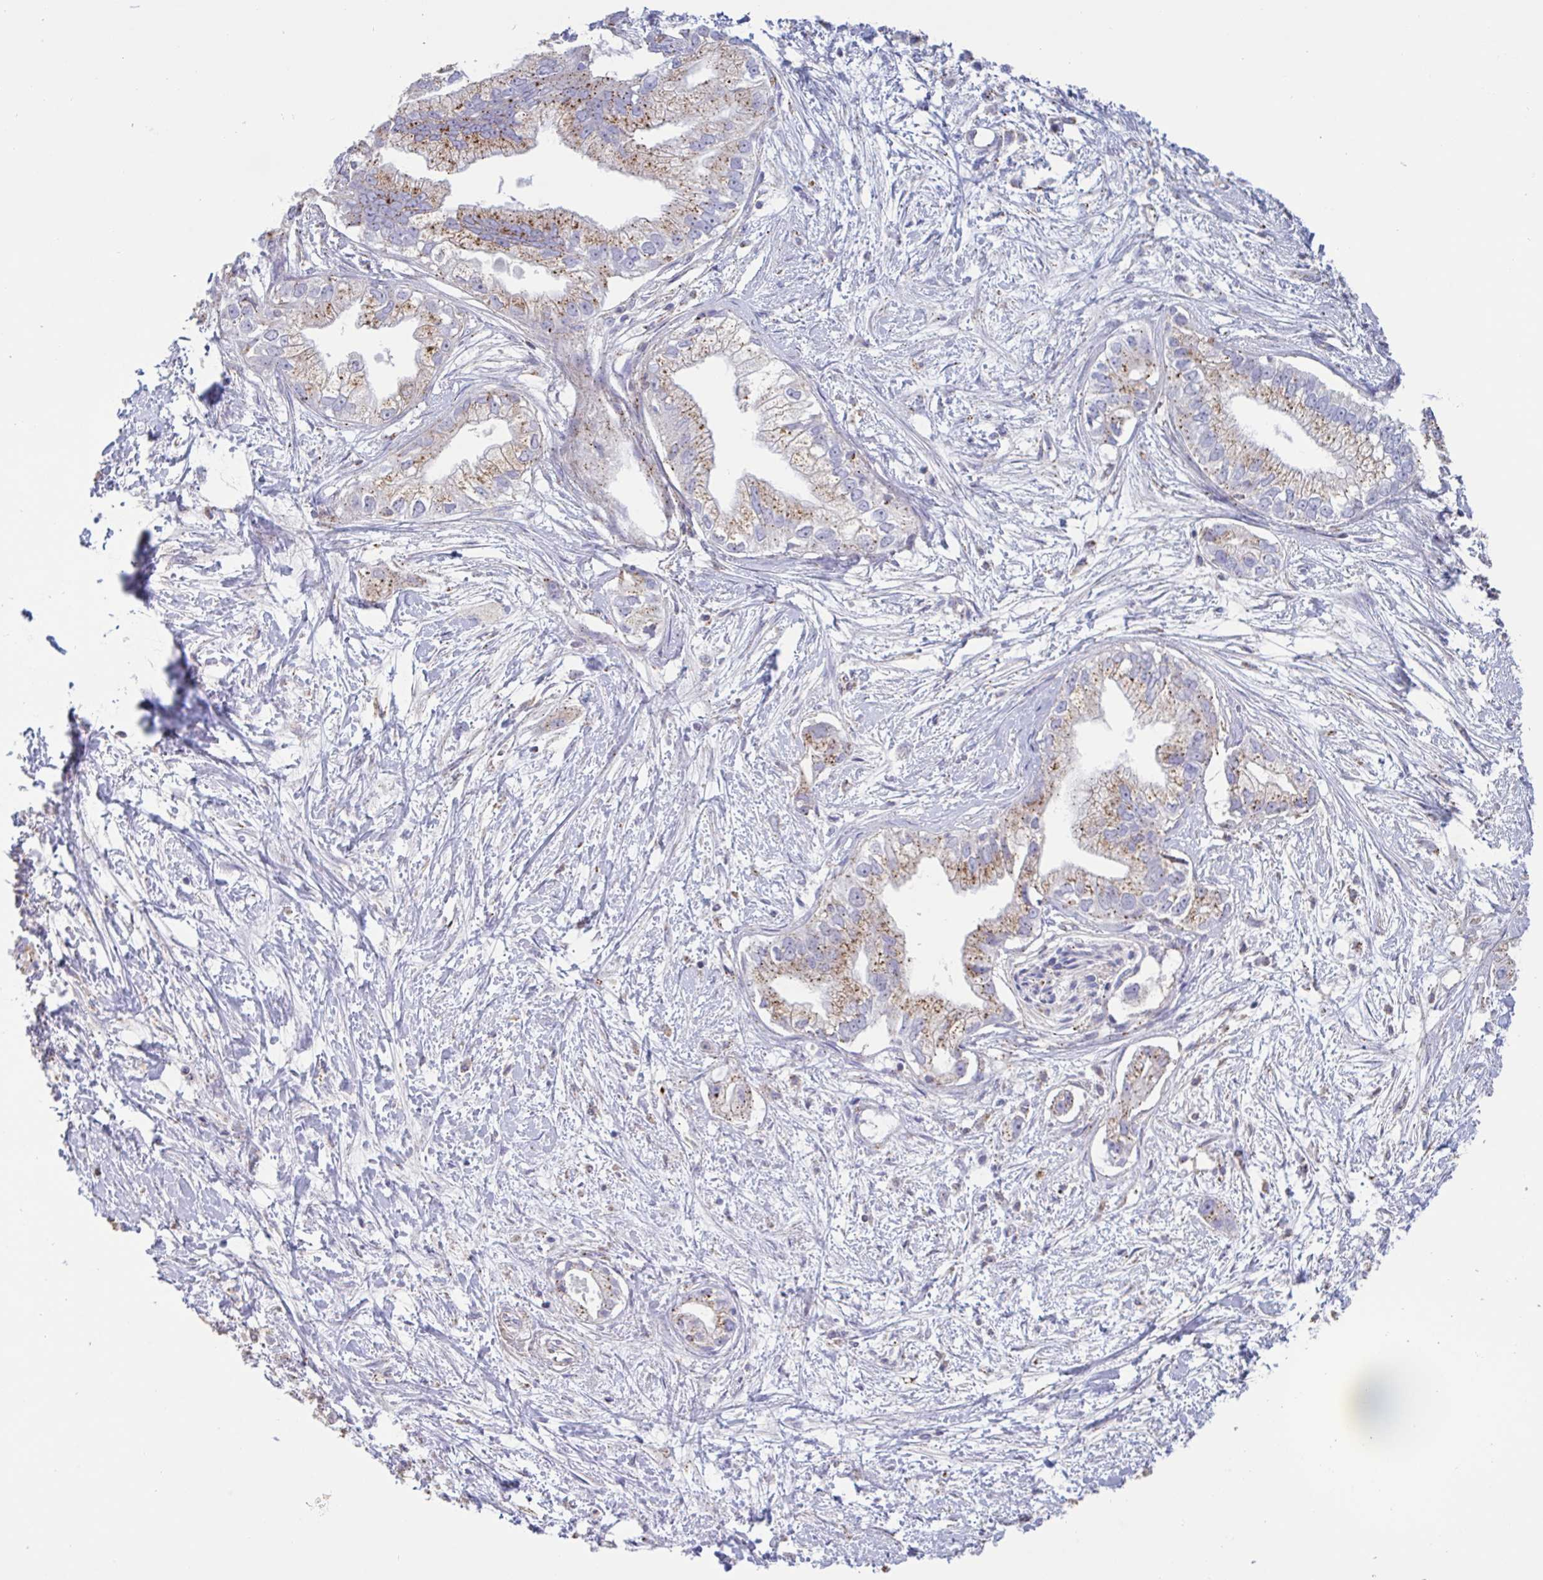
{"staining": {"intensity": "moderate", "quantity": "25%-75%", "location": "cytoplasmic/membranous"}, "tissue": "pancreatic cancer", "cell_type": "Tumor cells", "image_type": "cancer", "snomed": [{"axis": "morphology", "description": "Adenocarcinoma, NOS"}, {"axis": "topography", "description": "Pancreas"}], "caption": "Pancreatic cancer (adenocarcinoma) stained with a protein marker demonstrates moderate staining in tumor cells.", "gene": "CHMP5", "patient": {"sex": "male", "age": 70}}